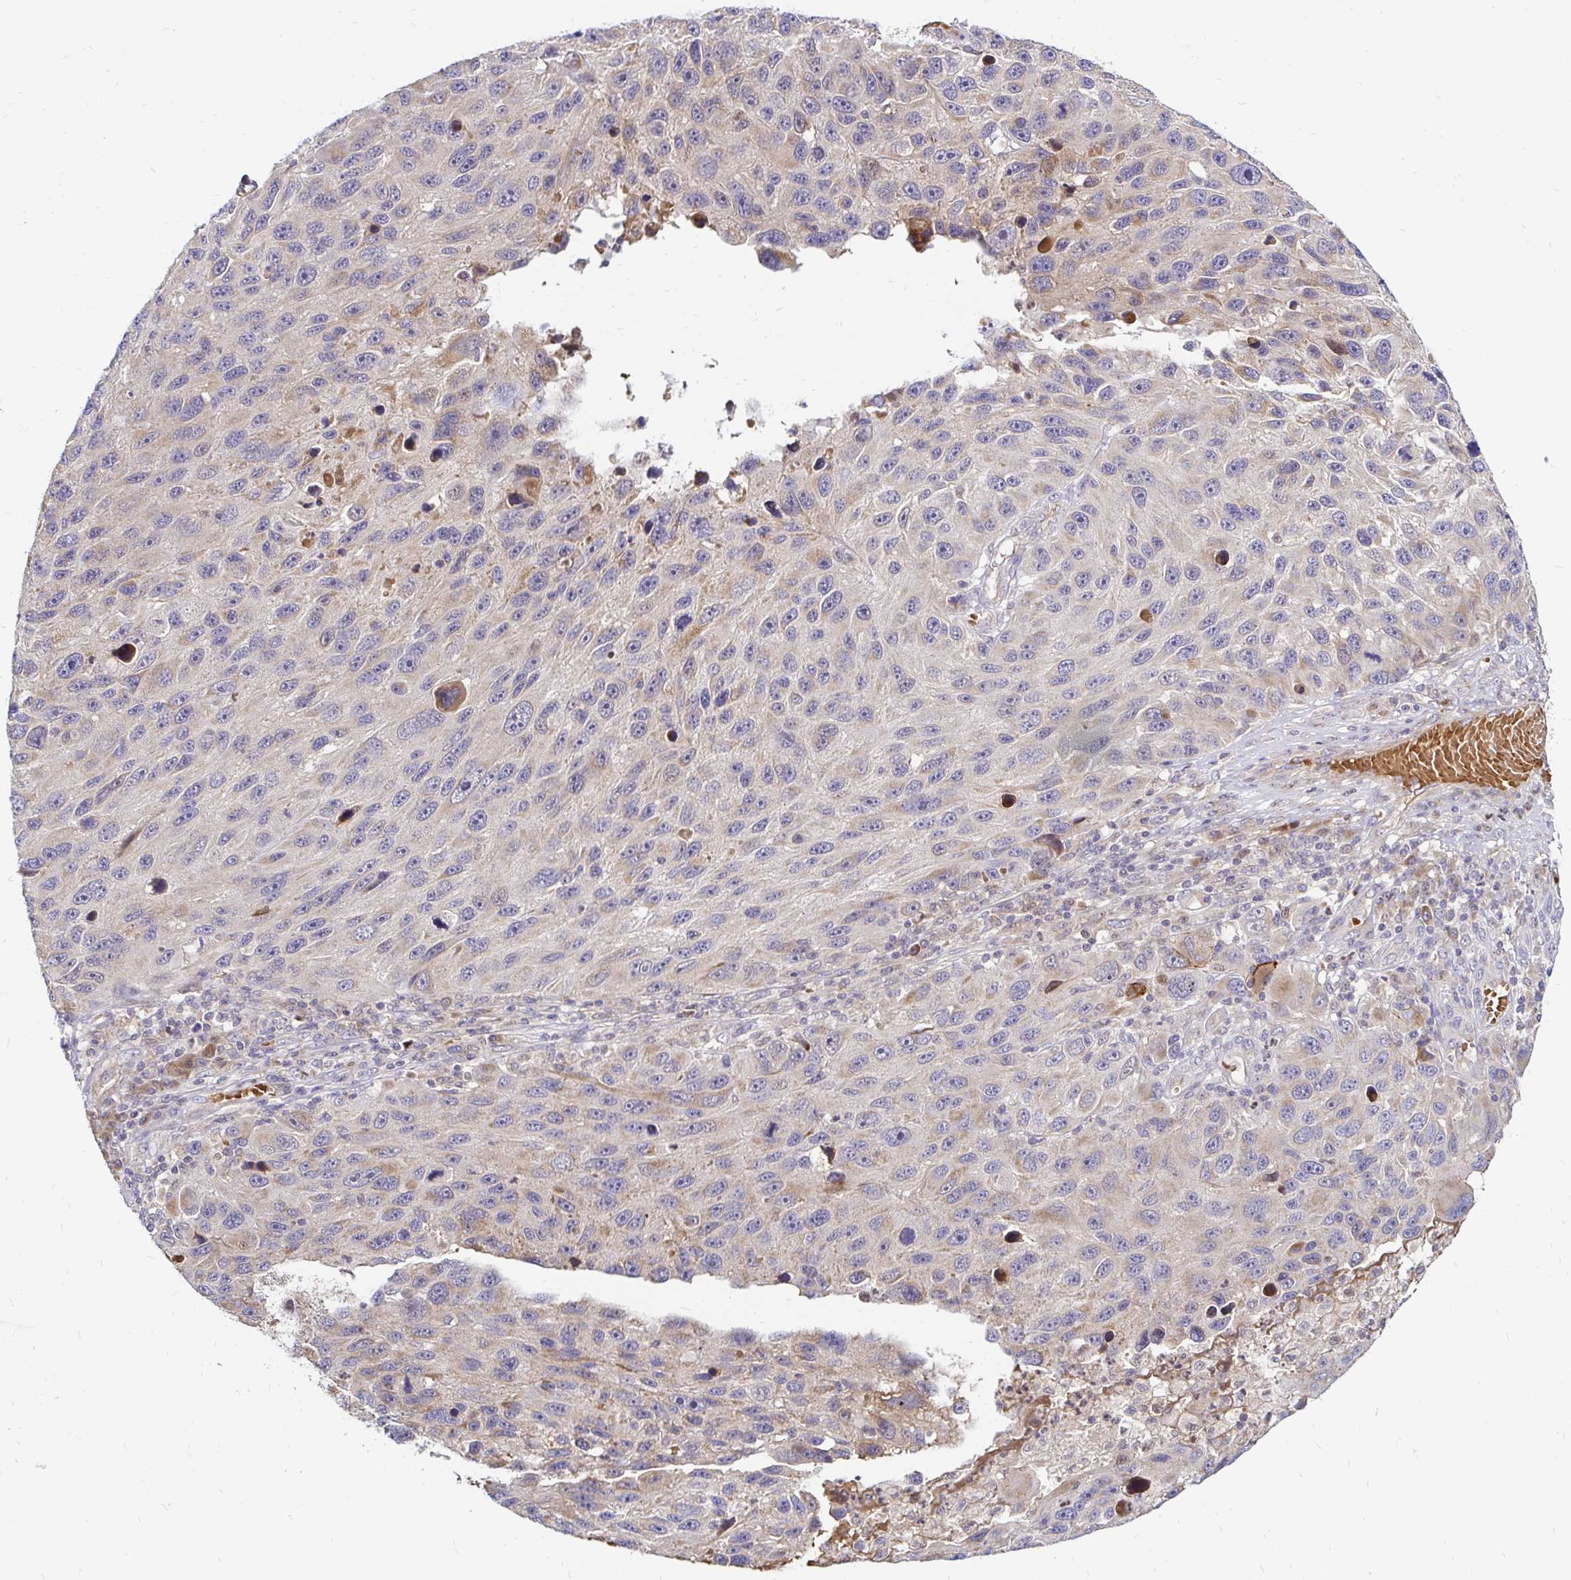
{"staining": {"intensity": "weak", "quantity": "<25%", "location": "cytoplasmic/membranous"}, "tissue": "melanoma", "cell_type": "Tumor cells", "image_type": "cancer", "snomed": [{"axis": "morphology", "description": "Malignant melanoma, NOS"}, {"axis": "topography", "description": "Skin"}], "caption": "The IHC histopathology image has no significant staining in tumor cells of melanoma tissue.", "gene": "ARHGEF37", "patient": {"sex": "male", "age": 53}}